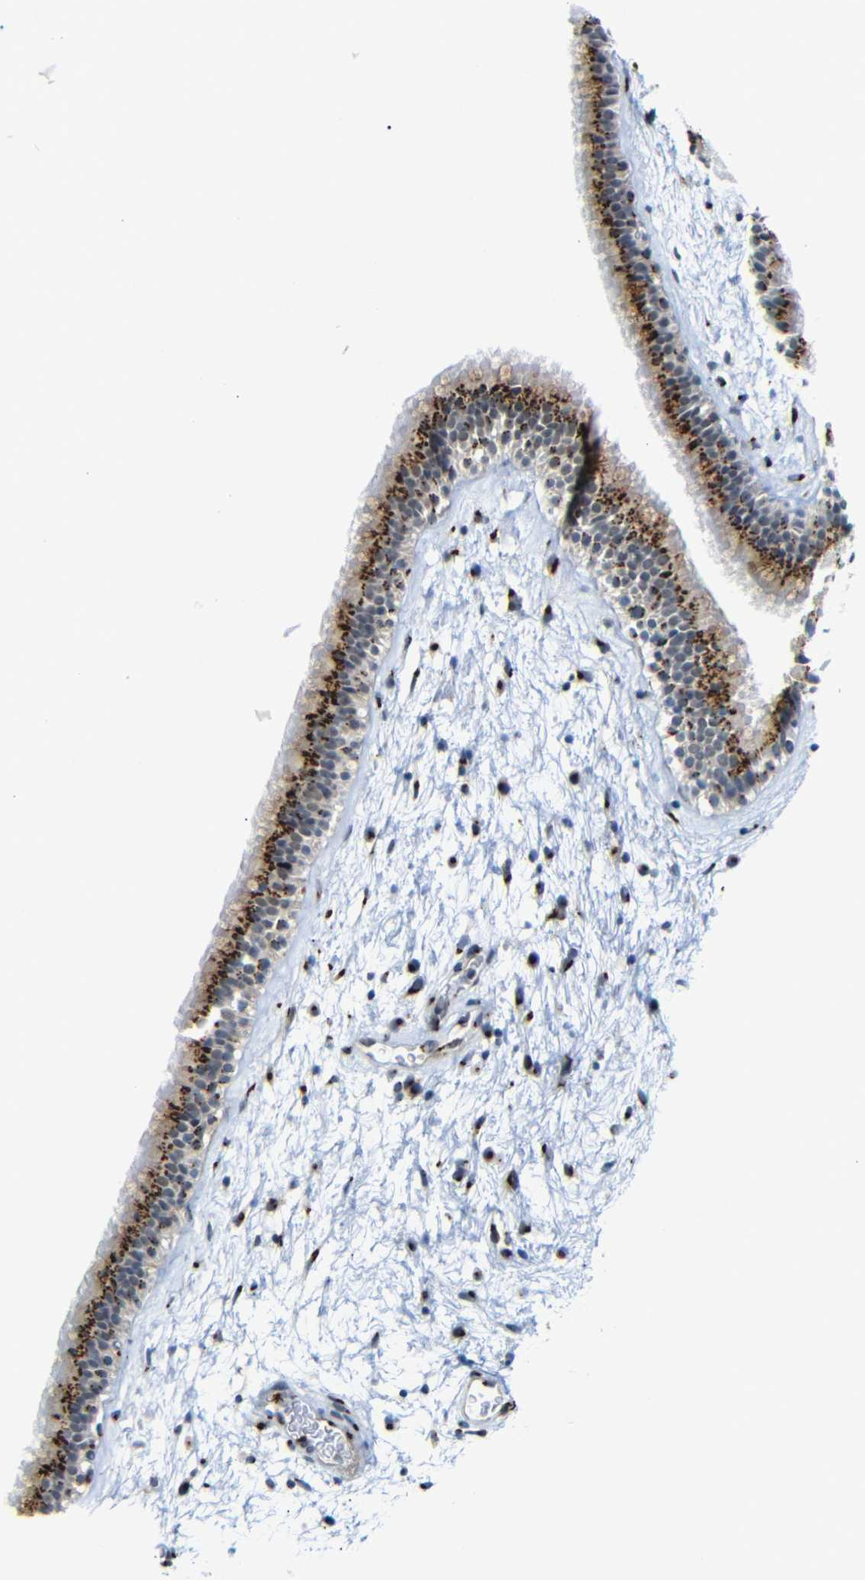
{"staining": {"intensity": "strong", "quantity": ">75%", "location": "cytoplasmic/membranous"}, "tissue": "nasopharynx", "cell_type": "Respiratory epithelial cells", "image_type": "normal", "snomed": [{"axis": "morphology", "description": "Normal tissue, NOS"}, {"axis": "morphology", "description": "Inflammation, NOS"}, {"axis": "topography", "description": "Nasopharynx"}], "caption": "Immunohistochemical staining of benign human nasopharynx reveals >75% levels of strong cytoplasmic/membranous protein positivity in about >75% of respiratory epithelial cells. (Brightfield microscopy of DAB IHC at high magnification).", "gene": "TGOLN2", "patient": {"sex": "male", "age": 48}}